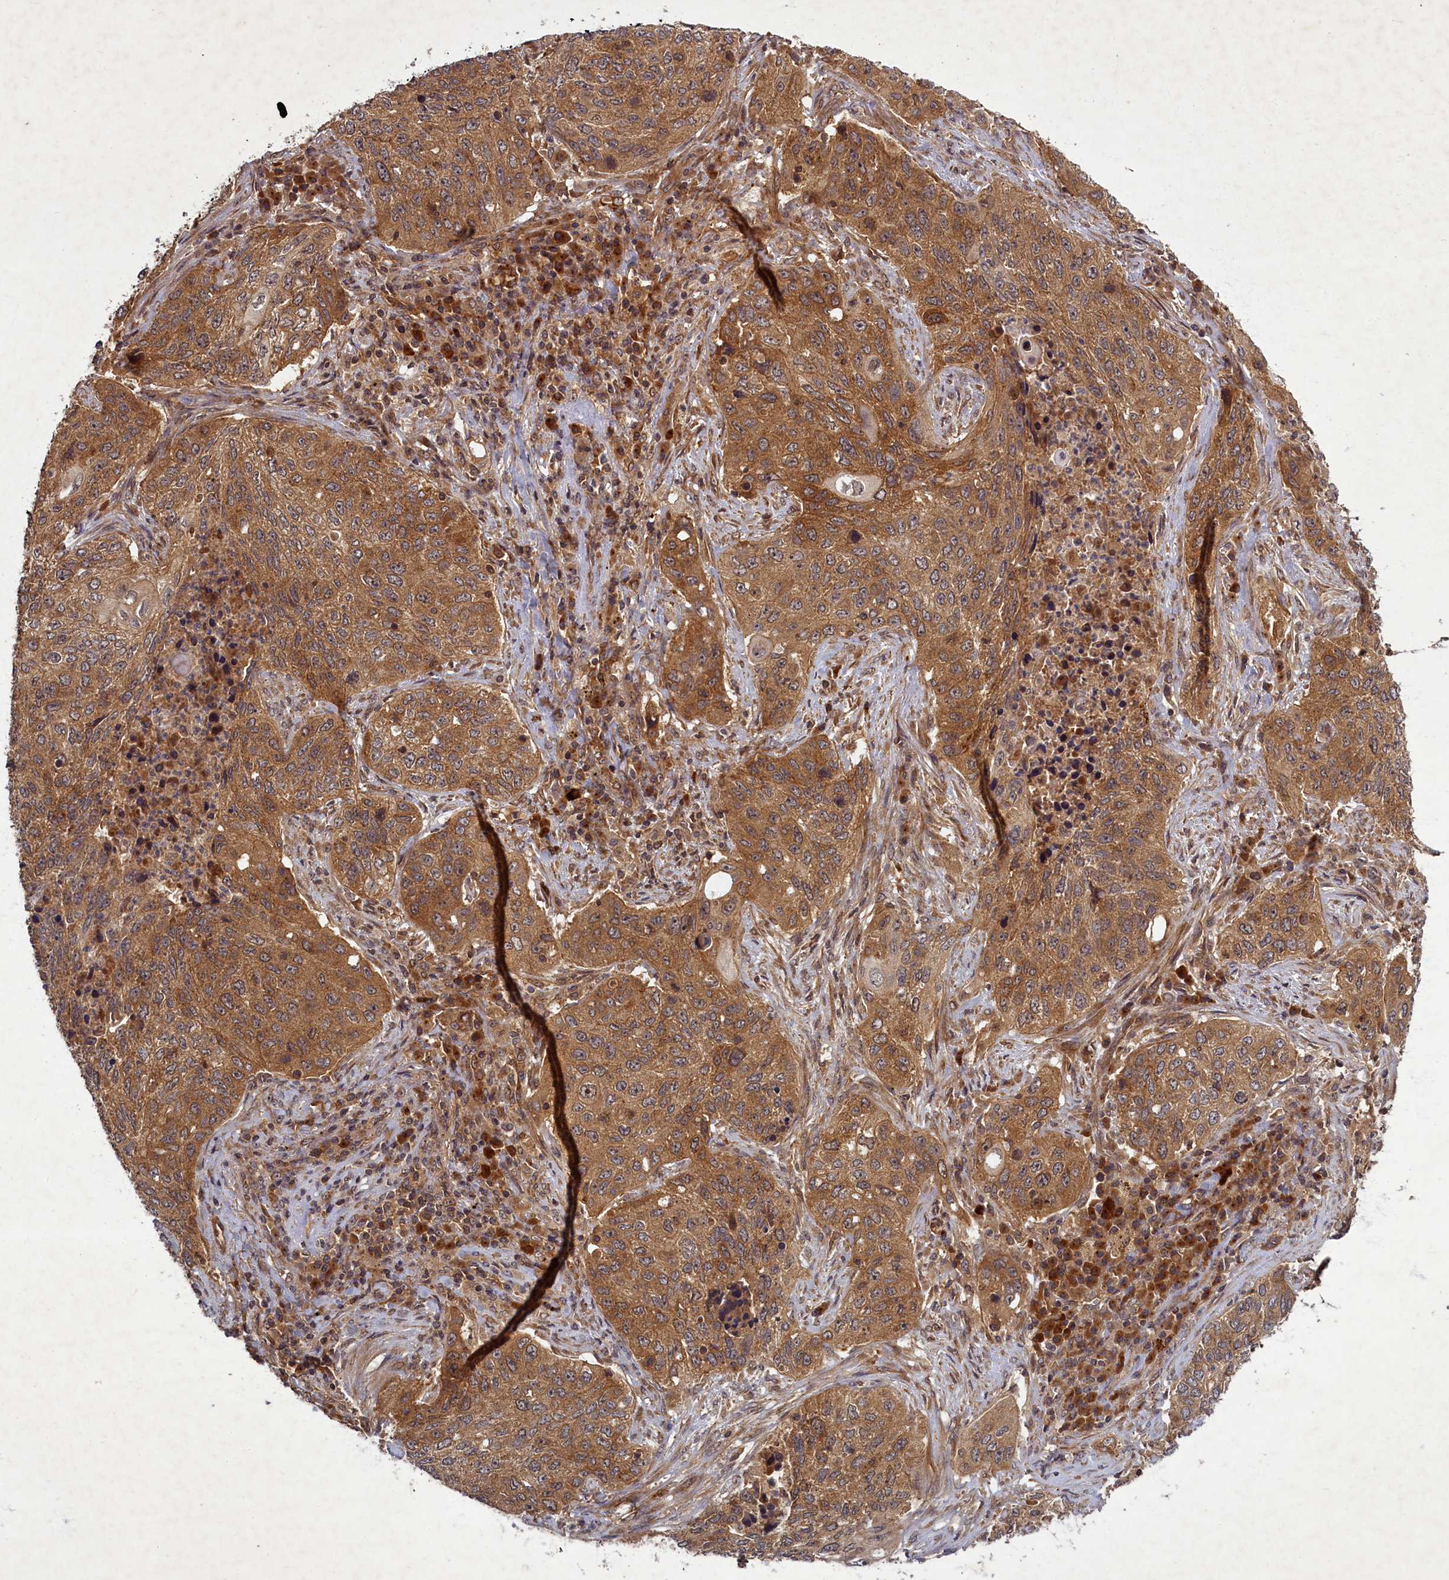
{"staining": {"intensity": "moderate", "quantity": ">75%", "location": "cytoplasmic/membranous"}, "tissue": "lung cancer", "cell_type": "Tumor cells", "image_type": "cancer", "snomed": [{"axis": "morphology", "description": "Squamous cell carcinoma, NOS"}, {"axis": "topography", "description": "Lung"}], "caption": "Immunohistochemical staining of lung cancer (squamous cell carcinoma) shows moderate cytoplasmic/membranous protein expression in about >75% of tumor cells.", "gene": "BICD1", "patient": {"sex": "female", "age": 63}}